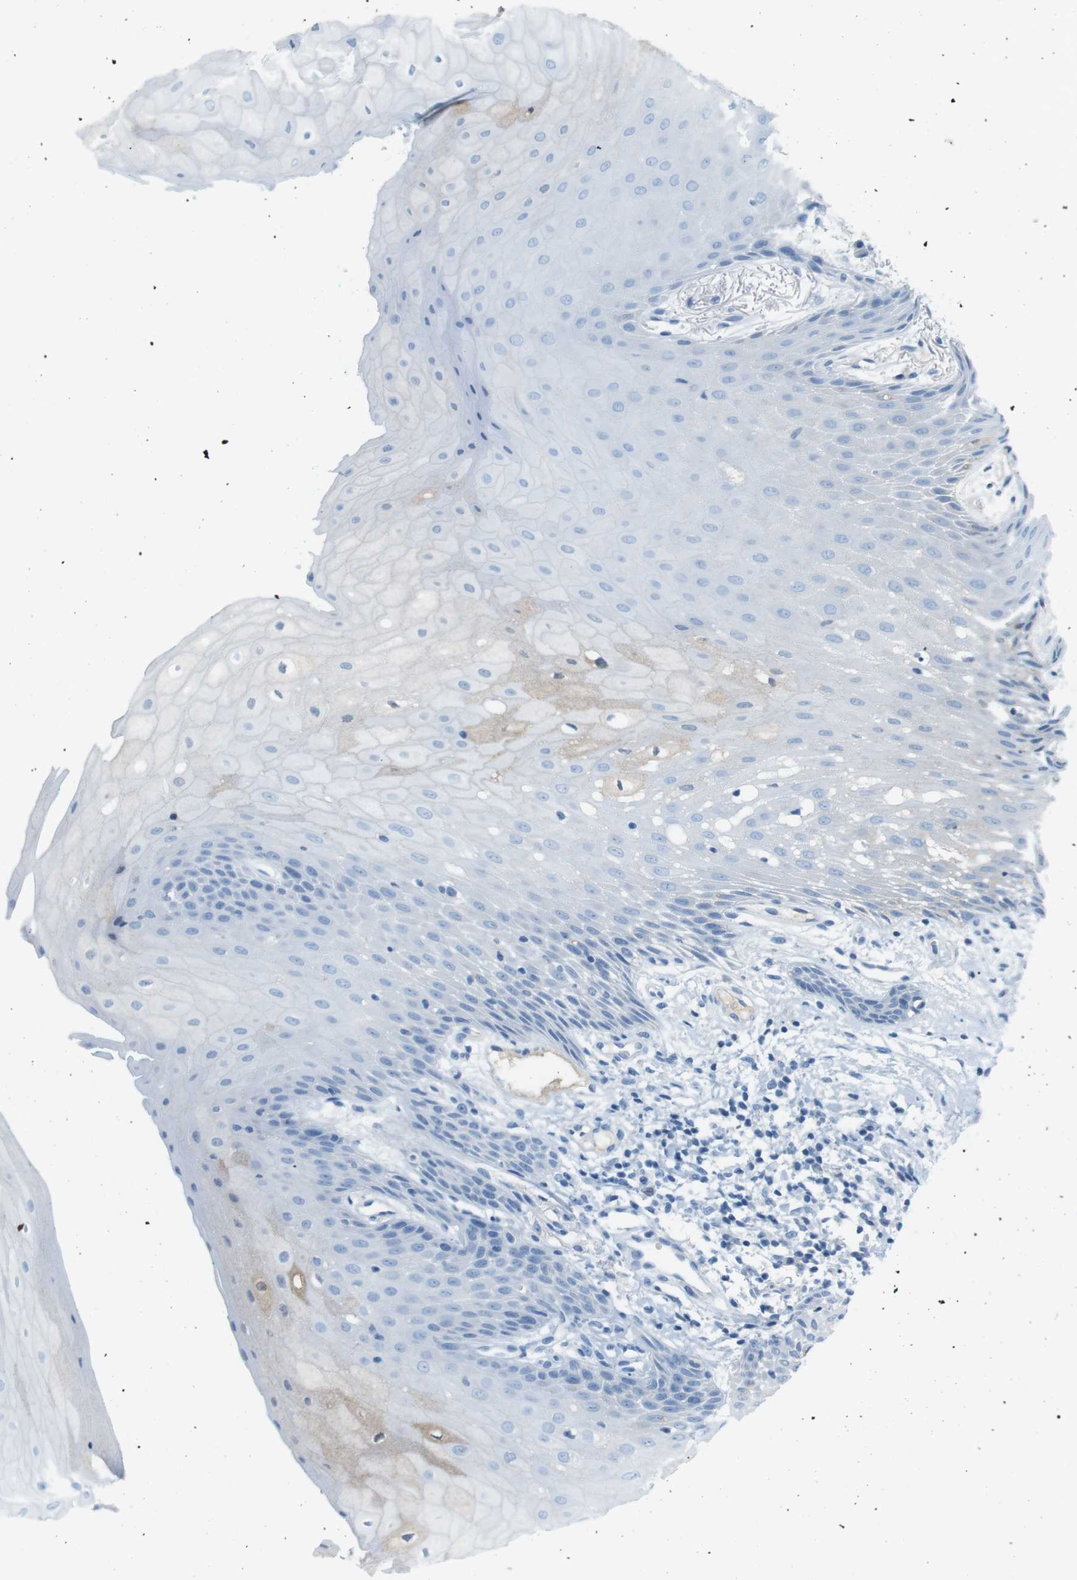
{"staining": {"intensity": "weak", "quantity": "<25%", "location": "cytoplasmic/membranous"}, "tissue": "oral mucosa", "cell_type": "Squamous epithelial cells", "image_type": "normal", "snomed": [{"axis": "morphology", "description": "Normal tissue, NOS"}, {"axis": "morphology", "description": "Squamous cell carcinoma, NOS"}, {"axis": "topography", "description": "Oral tissue"}, {"axis": "topography", "description": "Salivary gland"}, {"axis": "topography", "description": "Head-Neck"}], "caption": "Immunohistochemistry of benign oral mucosa shows no staining in squamous epithelial cells. Nuclei are stained in blue.", "gene": "AZGP1", "patient": {"sex": "female", "age": 62}}